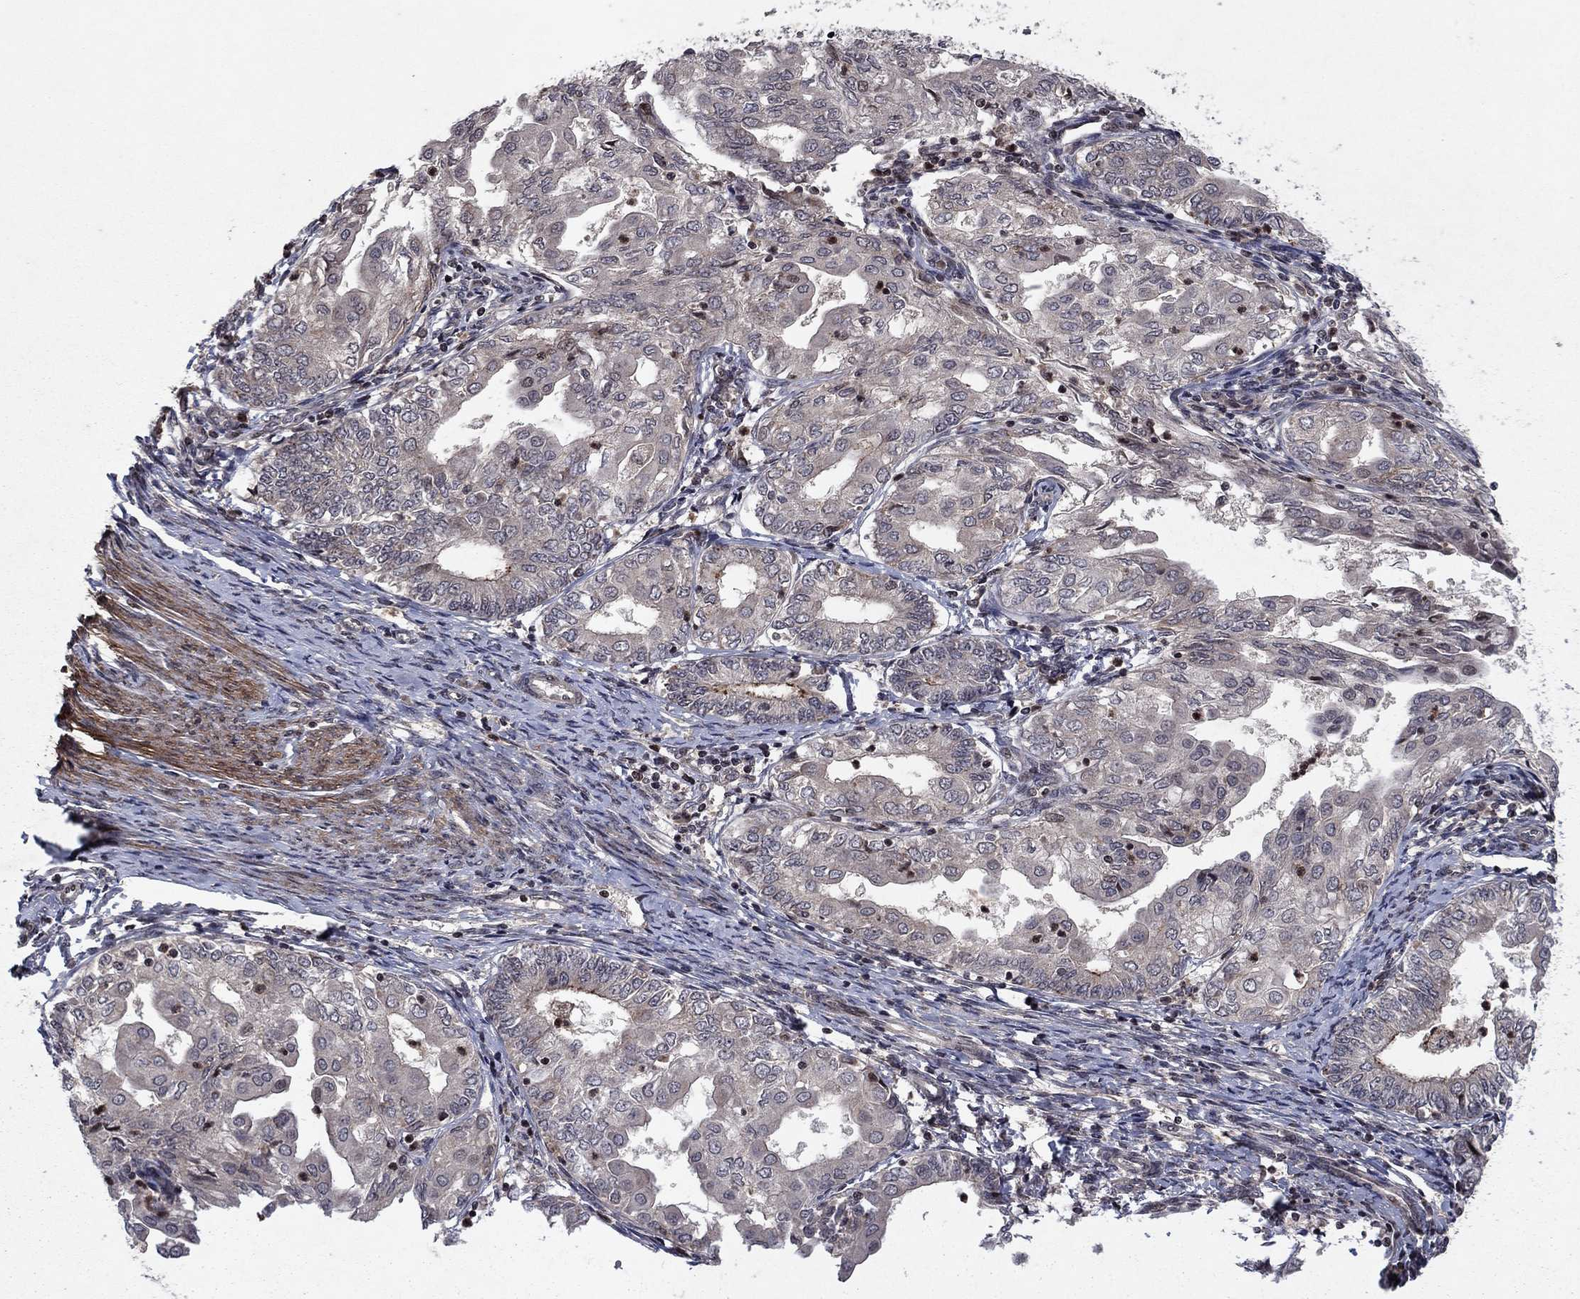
{"staining": {"intensity": "negative", "quantity": "none", "location": "none"}, "tissue": "endometrial cancer", "cell_type": "Tumor cells", "image_type": "cancer", "snomed": [{"axis": "morphology", "description": "Adenocarcinoma, NOS"}, {"axis": "topography", "description": "Endometrium"}], "caption": "An immunohistochemistry (IHC) image of endometrial cancer (adenocarcinoma) is shown. There is no staining in tumor cells of endometrial cancer (adenocarcinoma).", "gene": "SORBS1", "patient": {"sex": "female", "age": 68}}